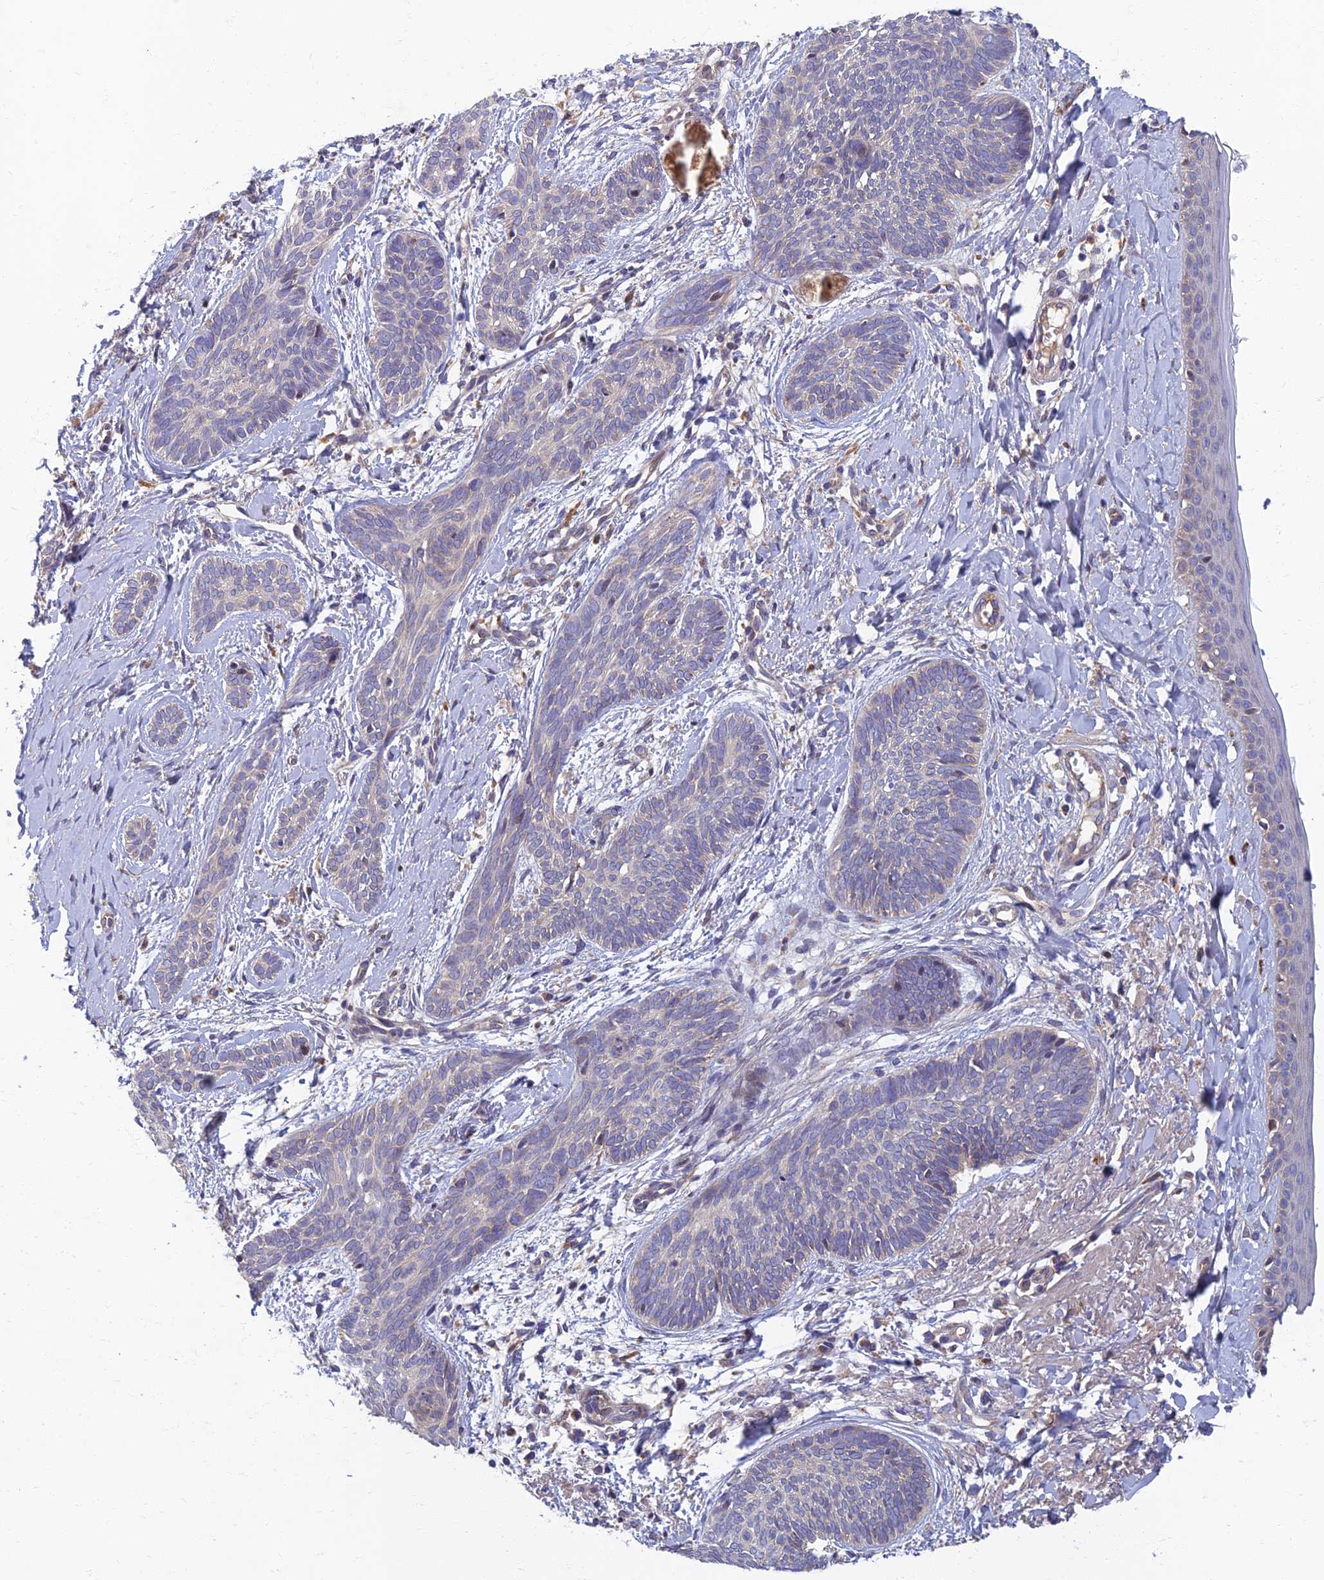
{"staining": {"intensity": "negative", "quantity": "none", "location": "none"}, "tissue": "skin cancer", "cell_type": "Tumor cells", "image_type": "cancer", "snomed": [{"axis": "morphology", "description": "Basal cell carcinoma"}, {"axis": "topography", "description": "Skin"}], "caption": "Image shows no significant protein staining in tumor cells of skin cancer (basal cell carcinoma).", "gene": "SOGA1", "patient": {"sex": "female", "age": 81}}